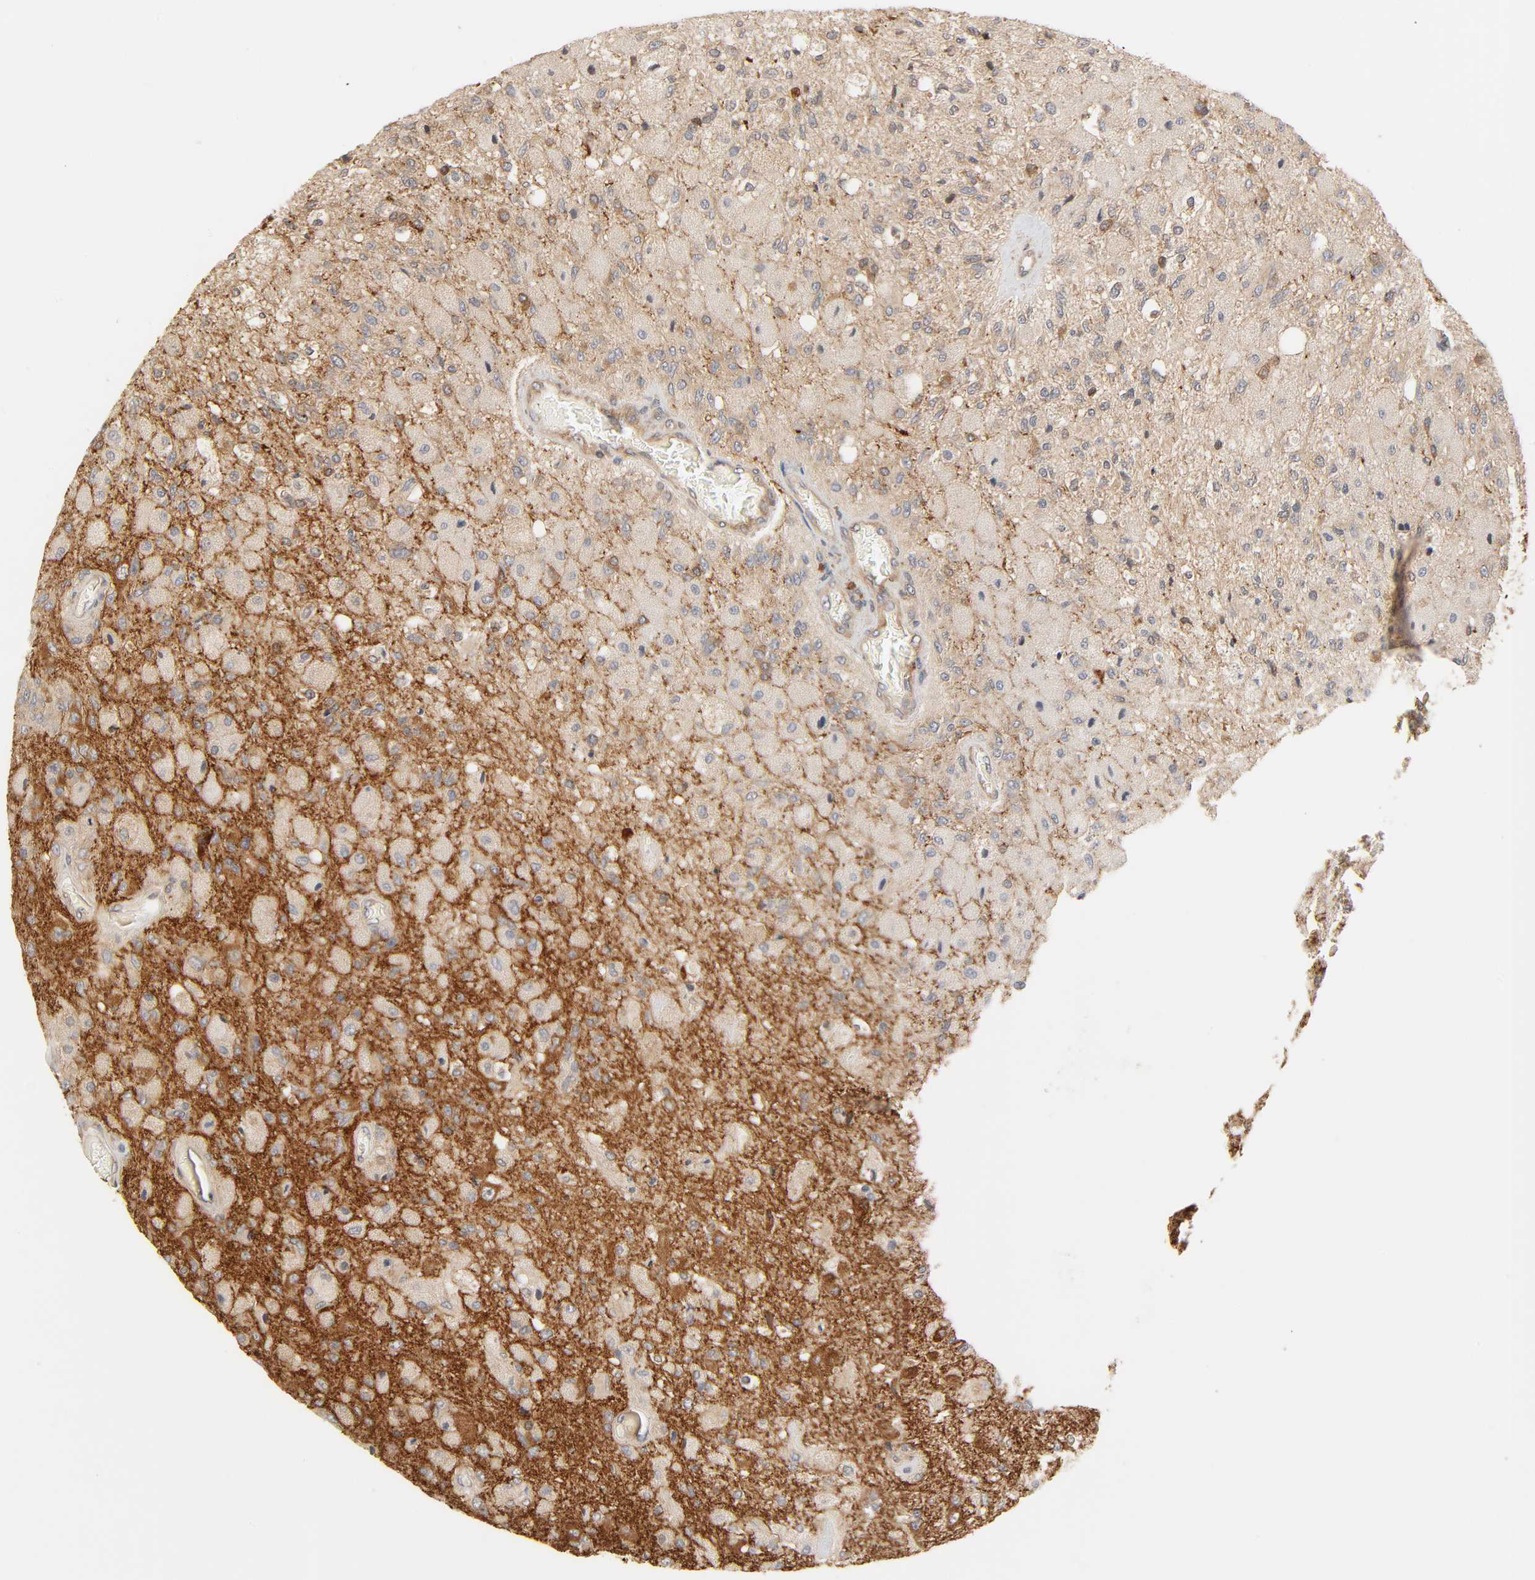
{"staining": {"intensity": "strong", "quantity": ">75%", "location": "cytoplasmic/membranous"}, "tissue": "glioma", "cell_type": "Tumor cells", "image_type": "cancer", "snomed": [{"axis": "morphology", "description": "Normal tissue, NOS"}, {"axis": "morphology", "description": "Glioma, malignant, High grade"}, {"axis": "topography", "description": "Cerebral cortex"}], "caption": "Immunohistochemistry micrograph of neoplastic tissue: human malignant glioma (high-grade) stained using IHC displays high levels of strong protein expression localized specifically in the cytoplasmic/membranous of tumor cells, appearing as a cytoplasmic/membranous brown color.", "gene": "NEMF", "patient": {"sex": "male", "age": 77}}